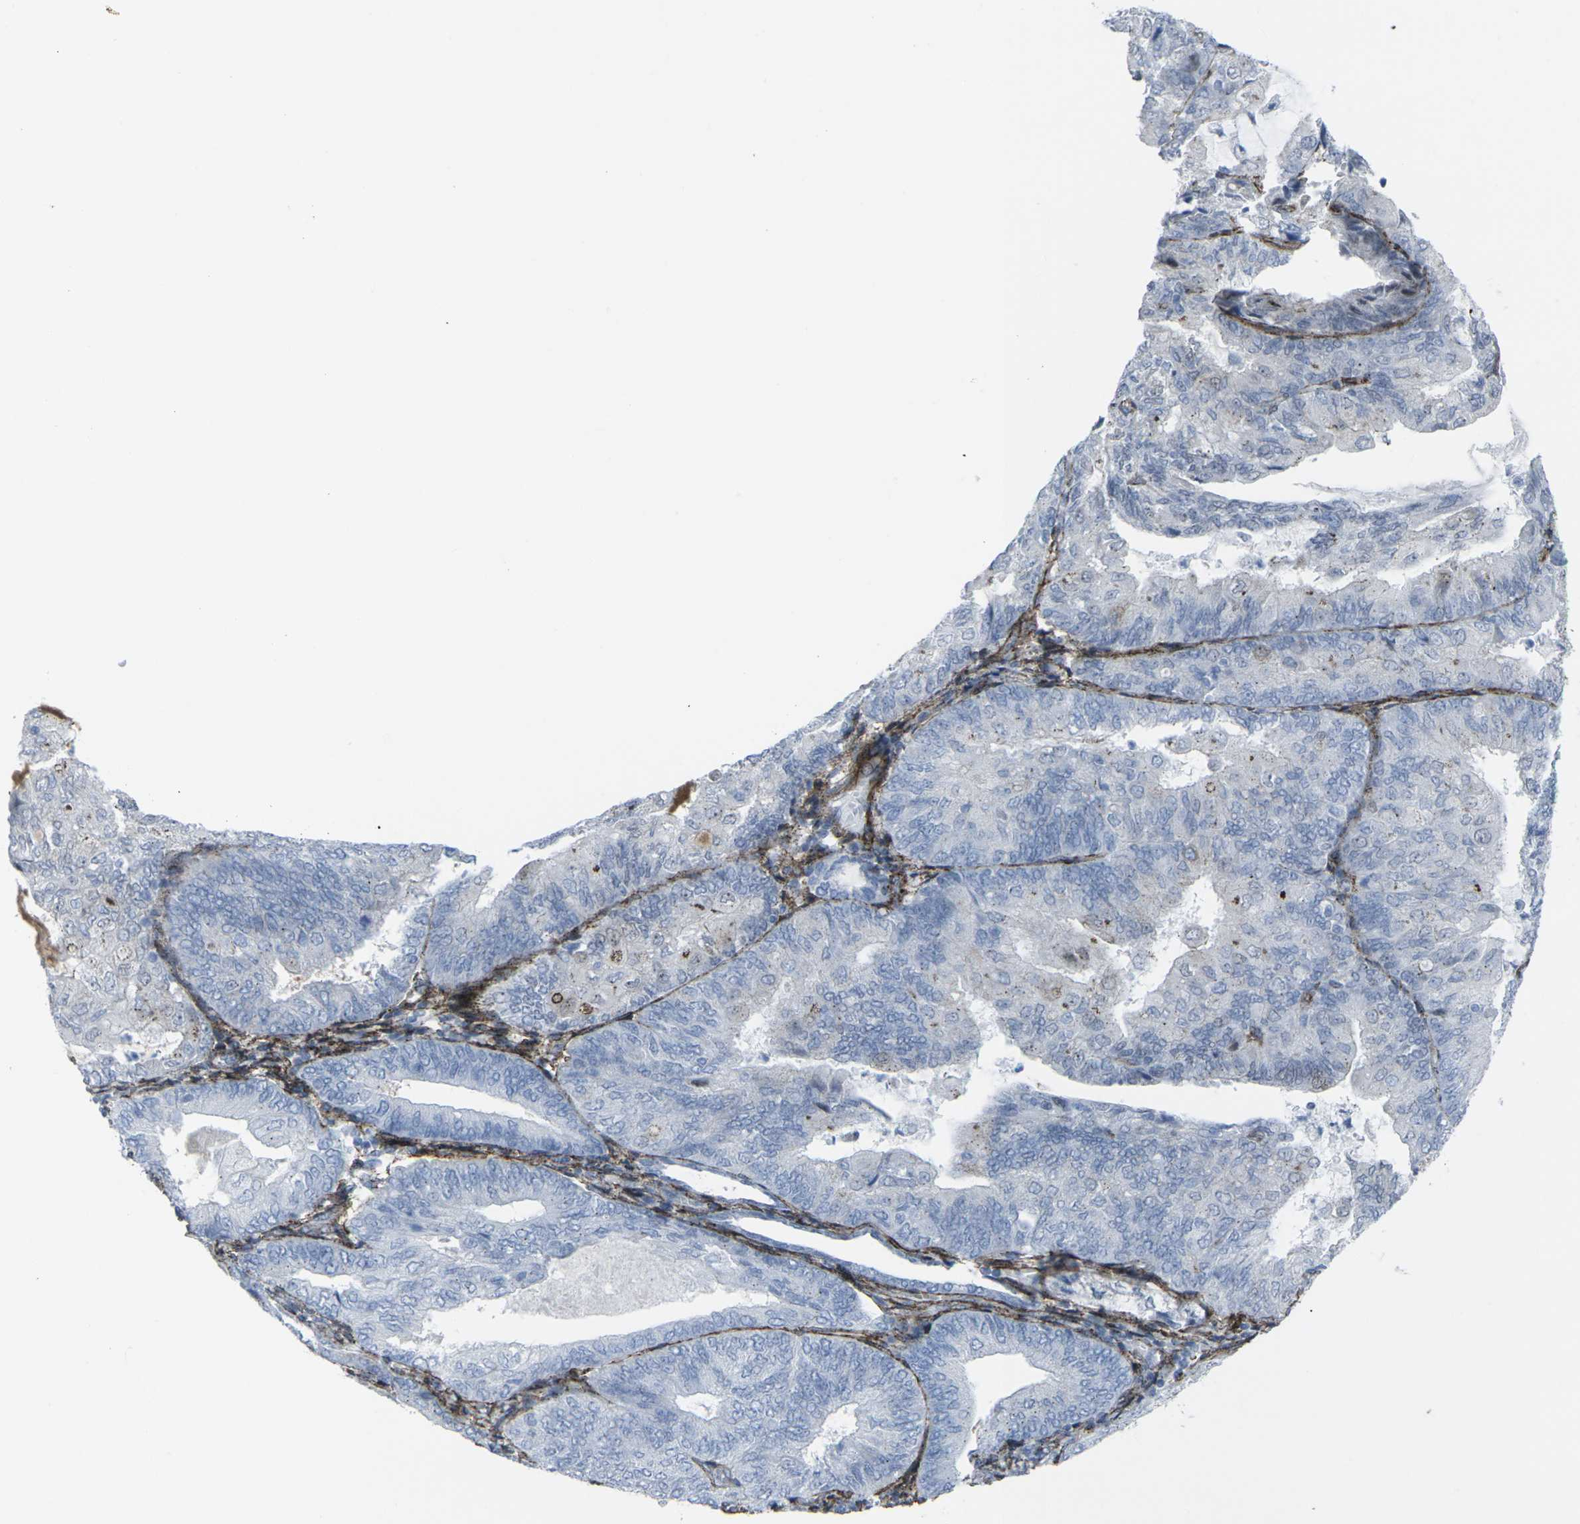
{"staining": {"intensity": "negative", "quantity": "none", "location": "none"}, "tissue": "endometrial cancer", "cell_type": "Tumor cells", "image_type": "cancer", "snomed": [{"axis": "morphology", "description": "Adenocarcinoma, NOS"}, {"axis": "topography", "description": "Endometrium"}], "caption": "There is no significant positivity in tumor cells of endometrial cancer (adenocarcinoma).", "gene": "CDH11", "patient": {"sex": "female", "age": 81}}